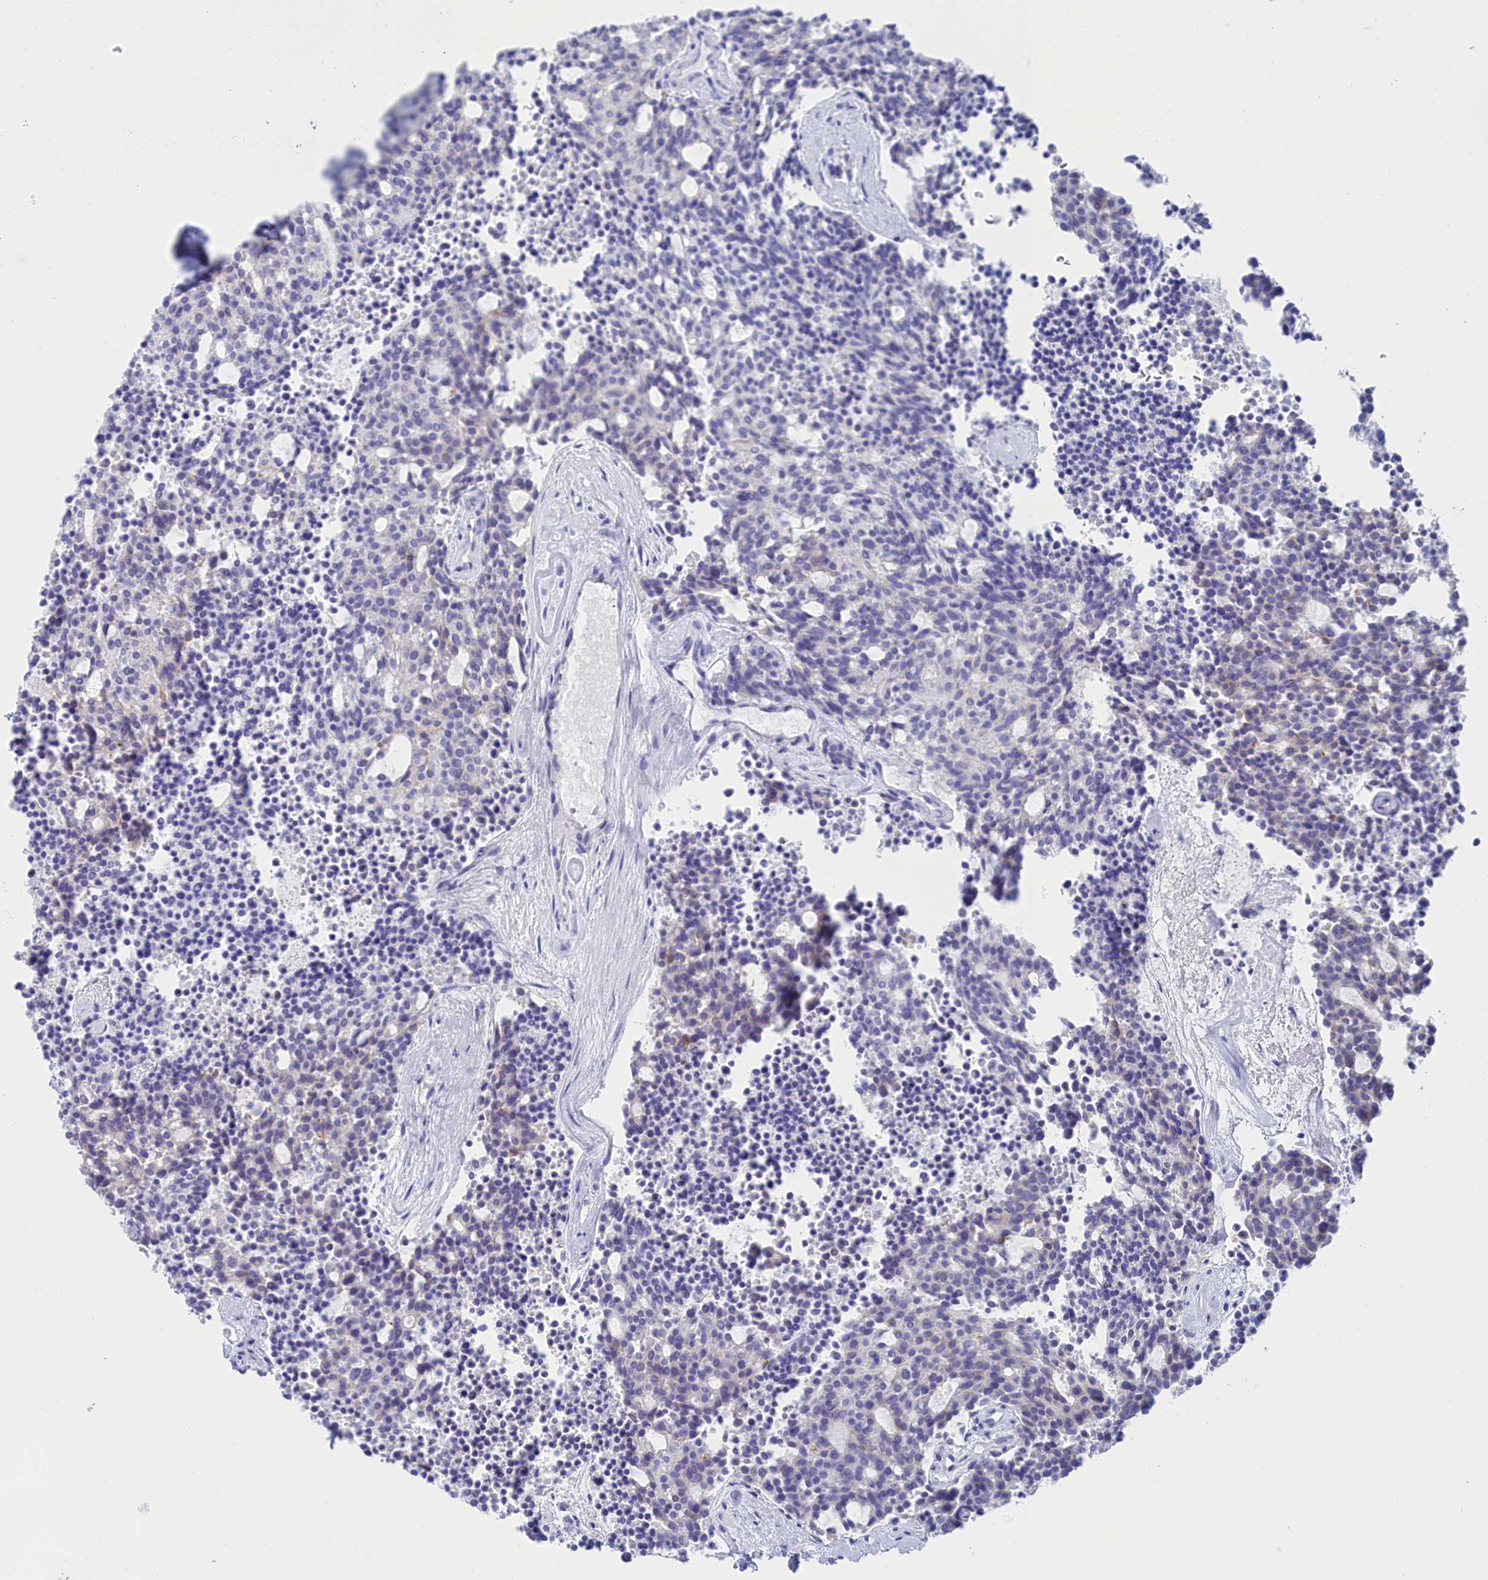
{"staining": {"intensity": "negative", "quantity": "none", "location": "none"}, "tissue": "carcinoid", "cell_type": "Tumor cells", "image_type": "cancer", "snomed": [{"axis": "morphology", "description": "Carcinoid, malignant, NOS"}, {"axis": "topography", "description": "Pancreas"}], "caption": "Tumor cells show no significant protein staining in carcinoid.", "gene": "TRIM10", "patient": {"sex": "female", "age": 54}}